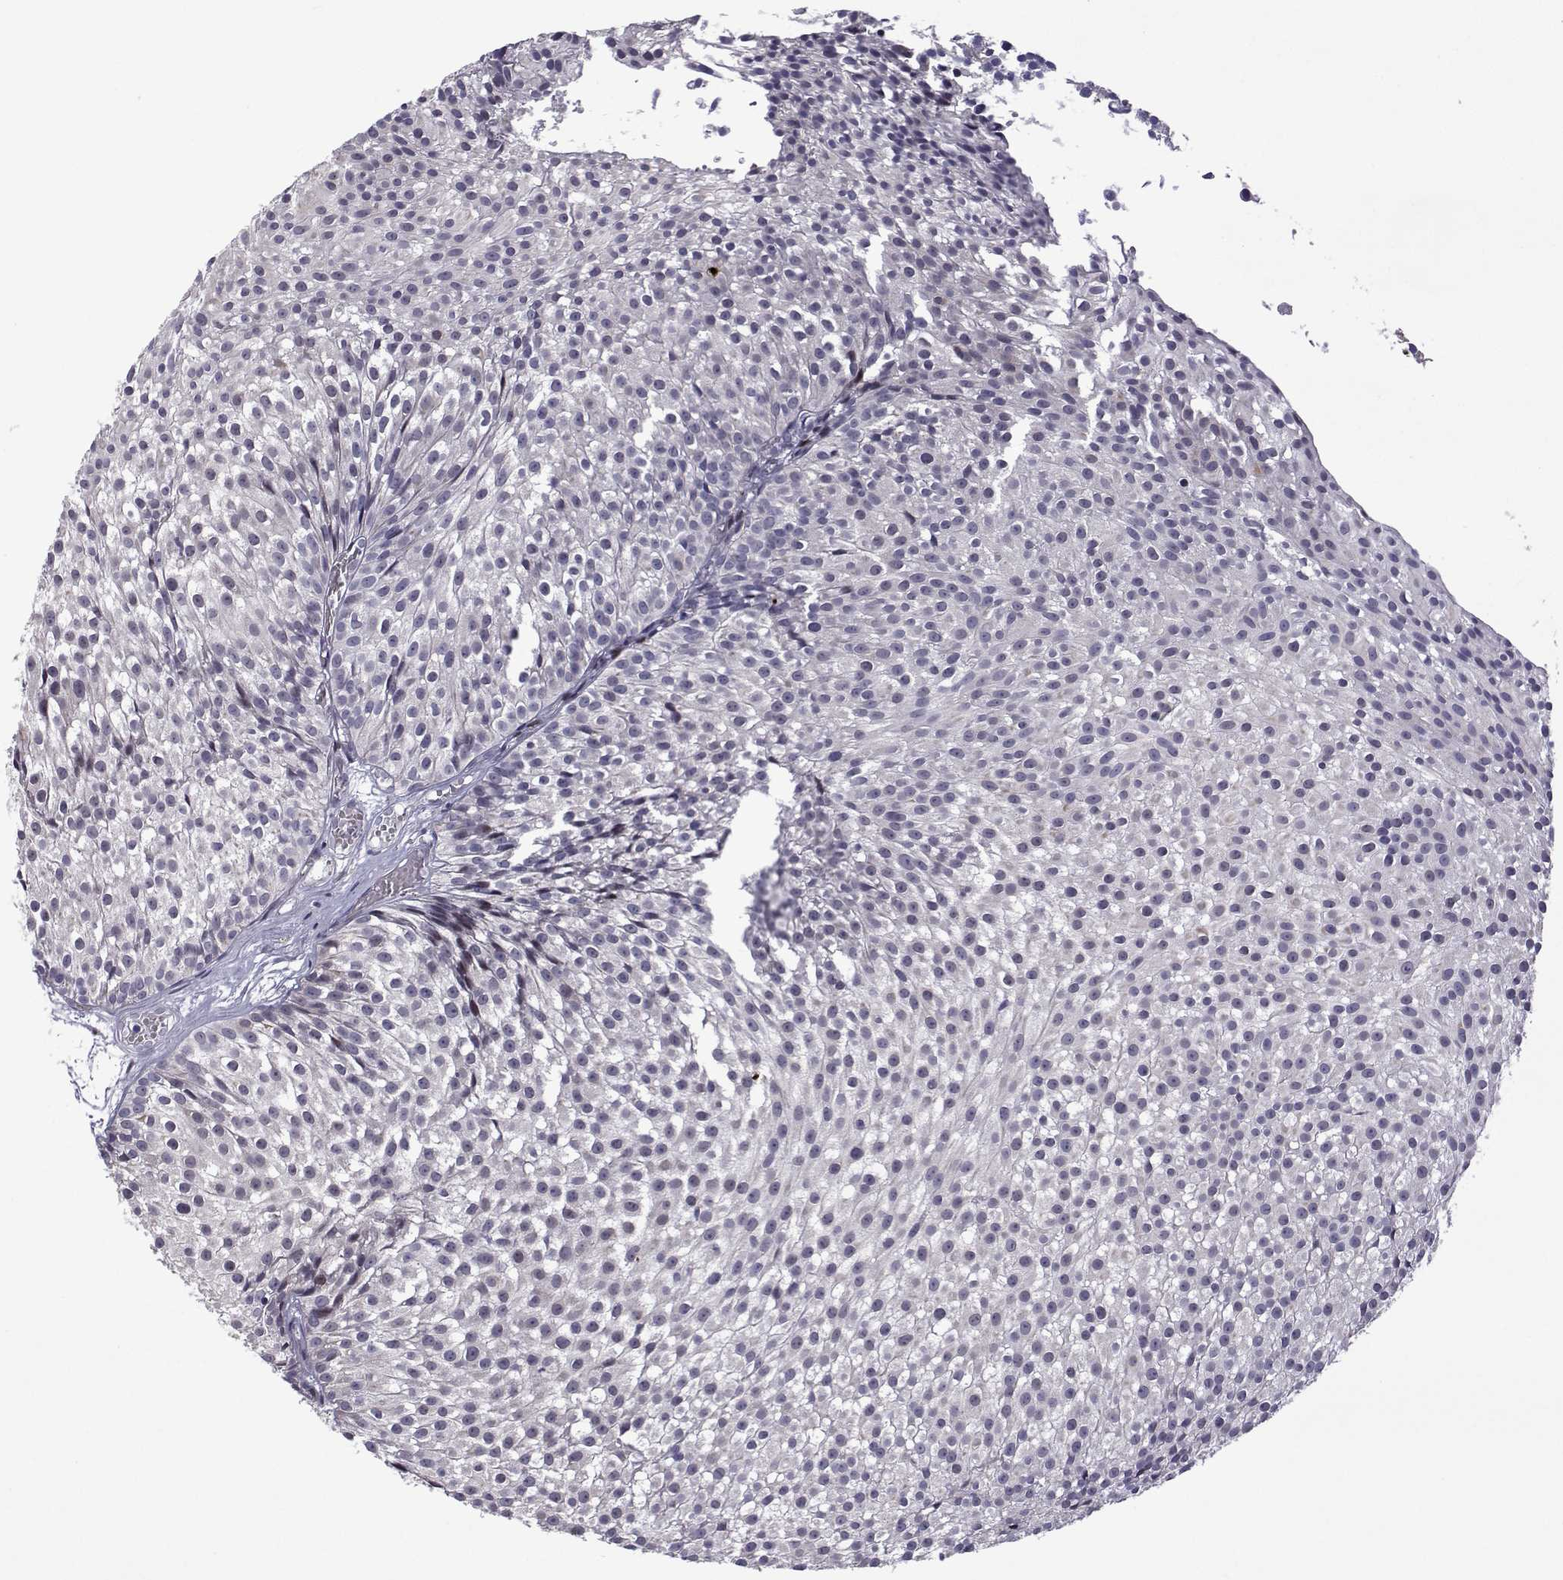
{"staining": {"intensity": "negative", "quantity": "none", "location": "none"}, "tissue": "urothelial cancer", "cell_type": "Tumor cells", "image_type": "cancer", "snomed": [{"axis": "morphology", "description": "Urothelial carcinoma, Low grade"}, {"axis": "topography", "description": "Urinary bladder"}], "caption": "High magnification brightfield microscopy of urothelial cancer stained with DAB (3,3'-diaminobenzidine) (brown) and counterstained with hematoxylin (blue): tumor cells show no significant staining.", "gene": "EFCAB3", "patient": {"sex": "male", "age": 63}}